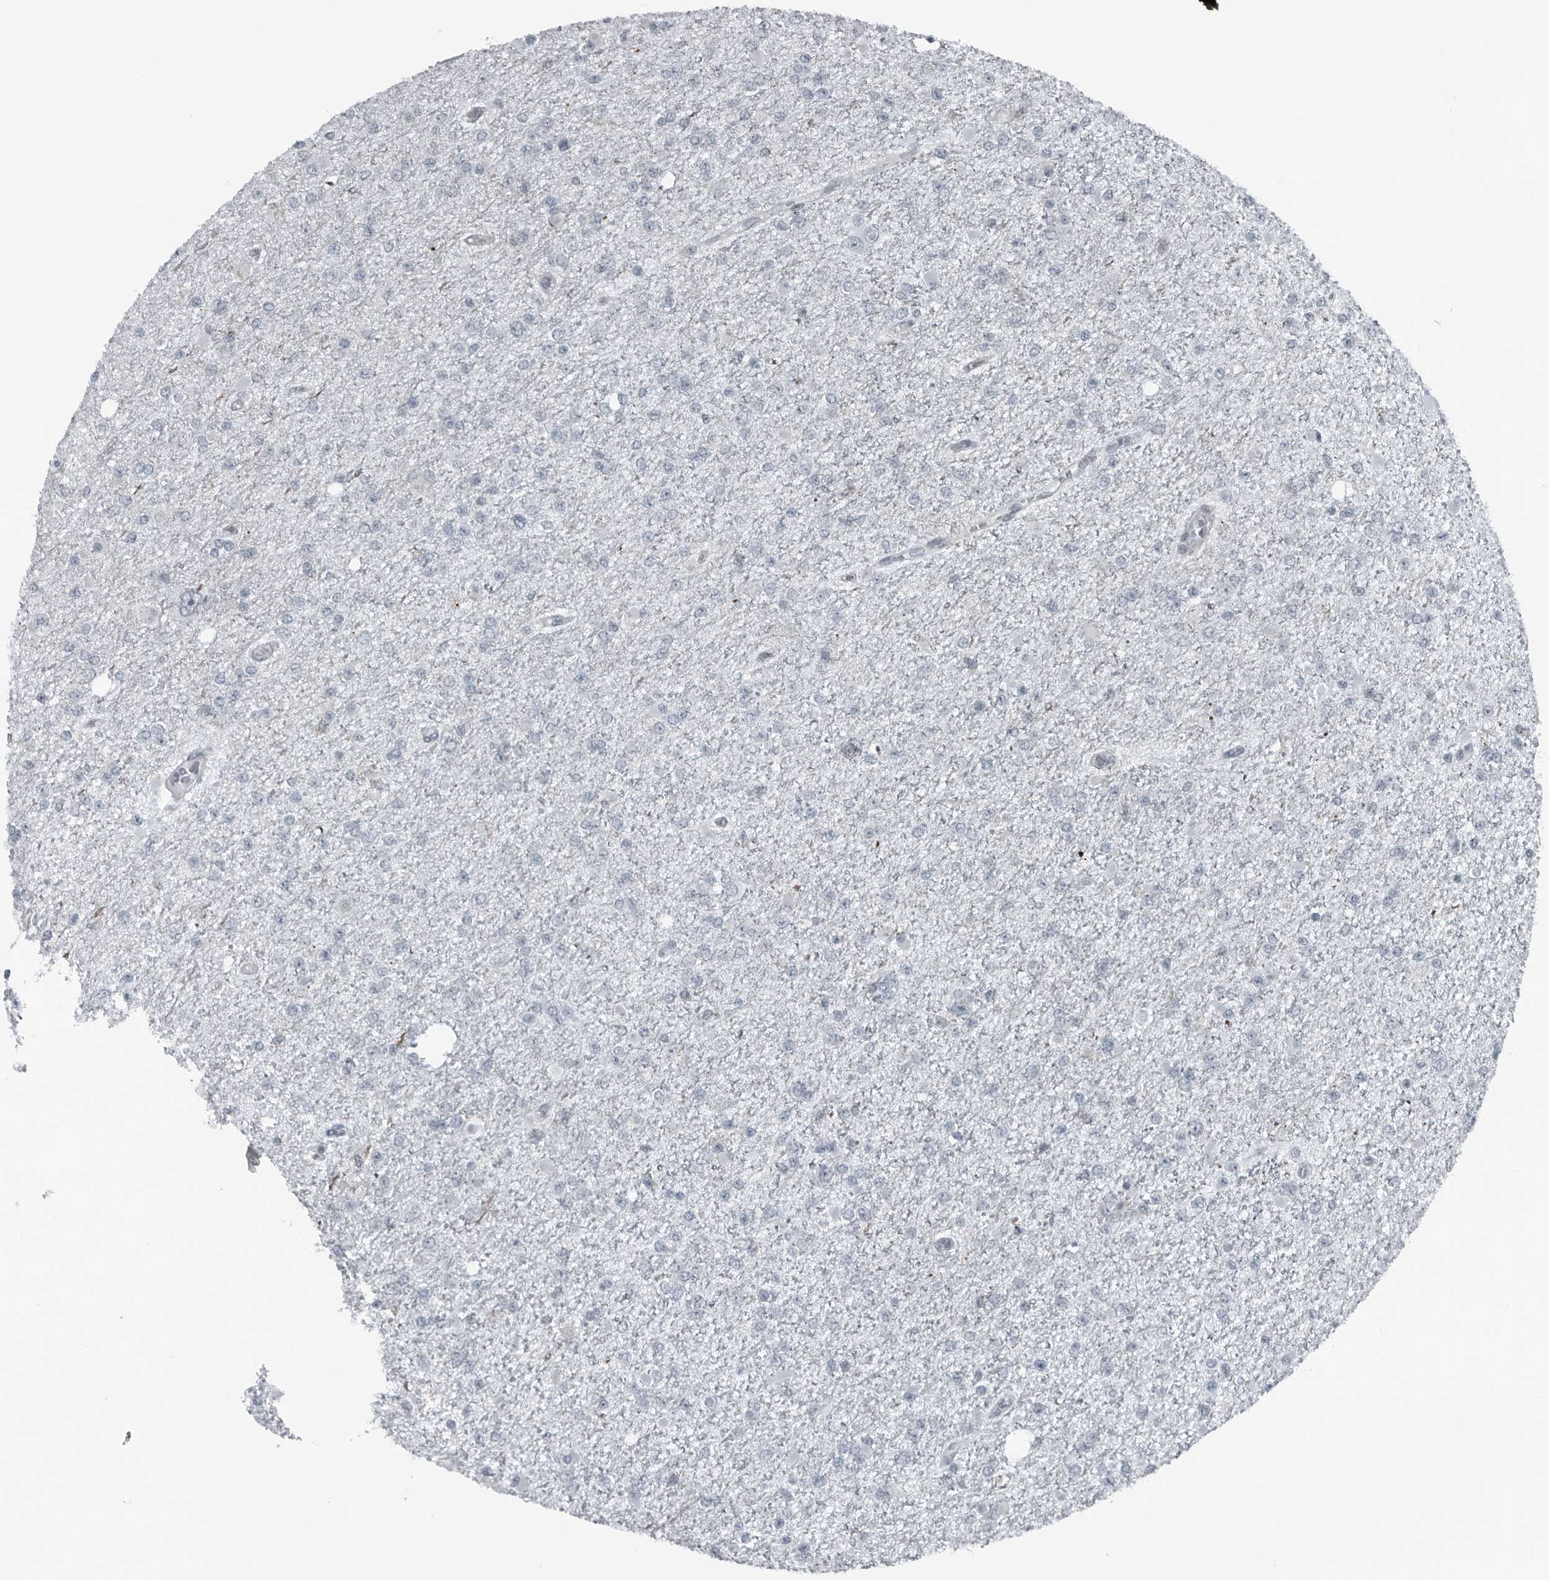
{"staining": {"intensity": "negative", "quantity": "none", "location": "none"}, "tissue": "glioma", "cell_type": "Tumor cells", "image_type": "cancer", "snomed": [{"axis": "morphology", "description": "Glioma, malignant, Low grade"}, {"axis": "topography", "description": "Brain"}], "caption": "This is an immunohistochemistry (IHC) photomicrograph of low-grade glioma (malignant). There is no positivity in tumor cells.", "gene": "GAK", "patient": {"sex": "female", "age": 22}}